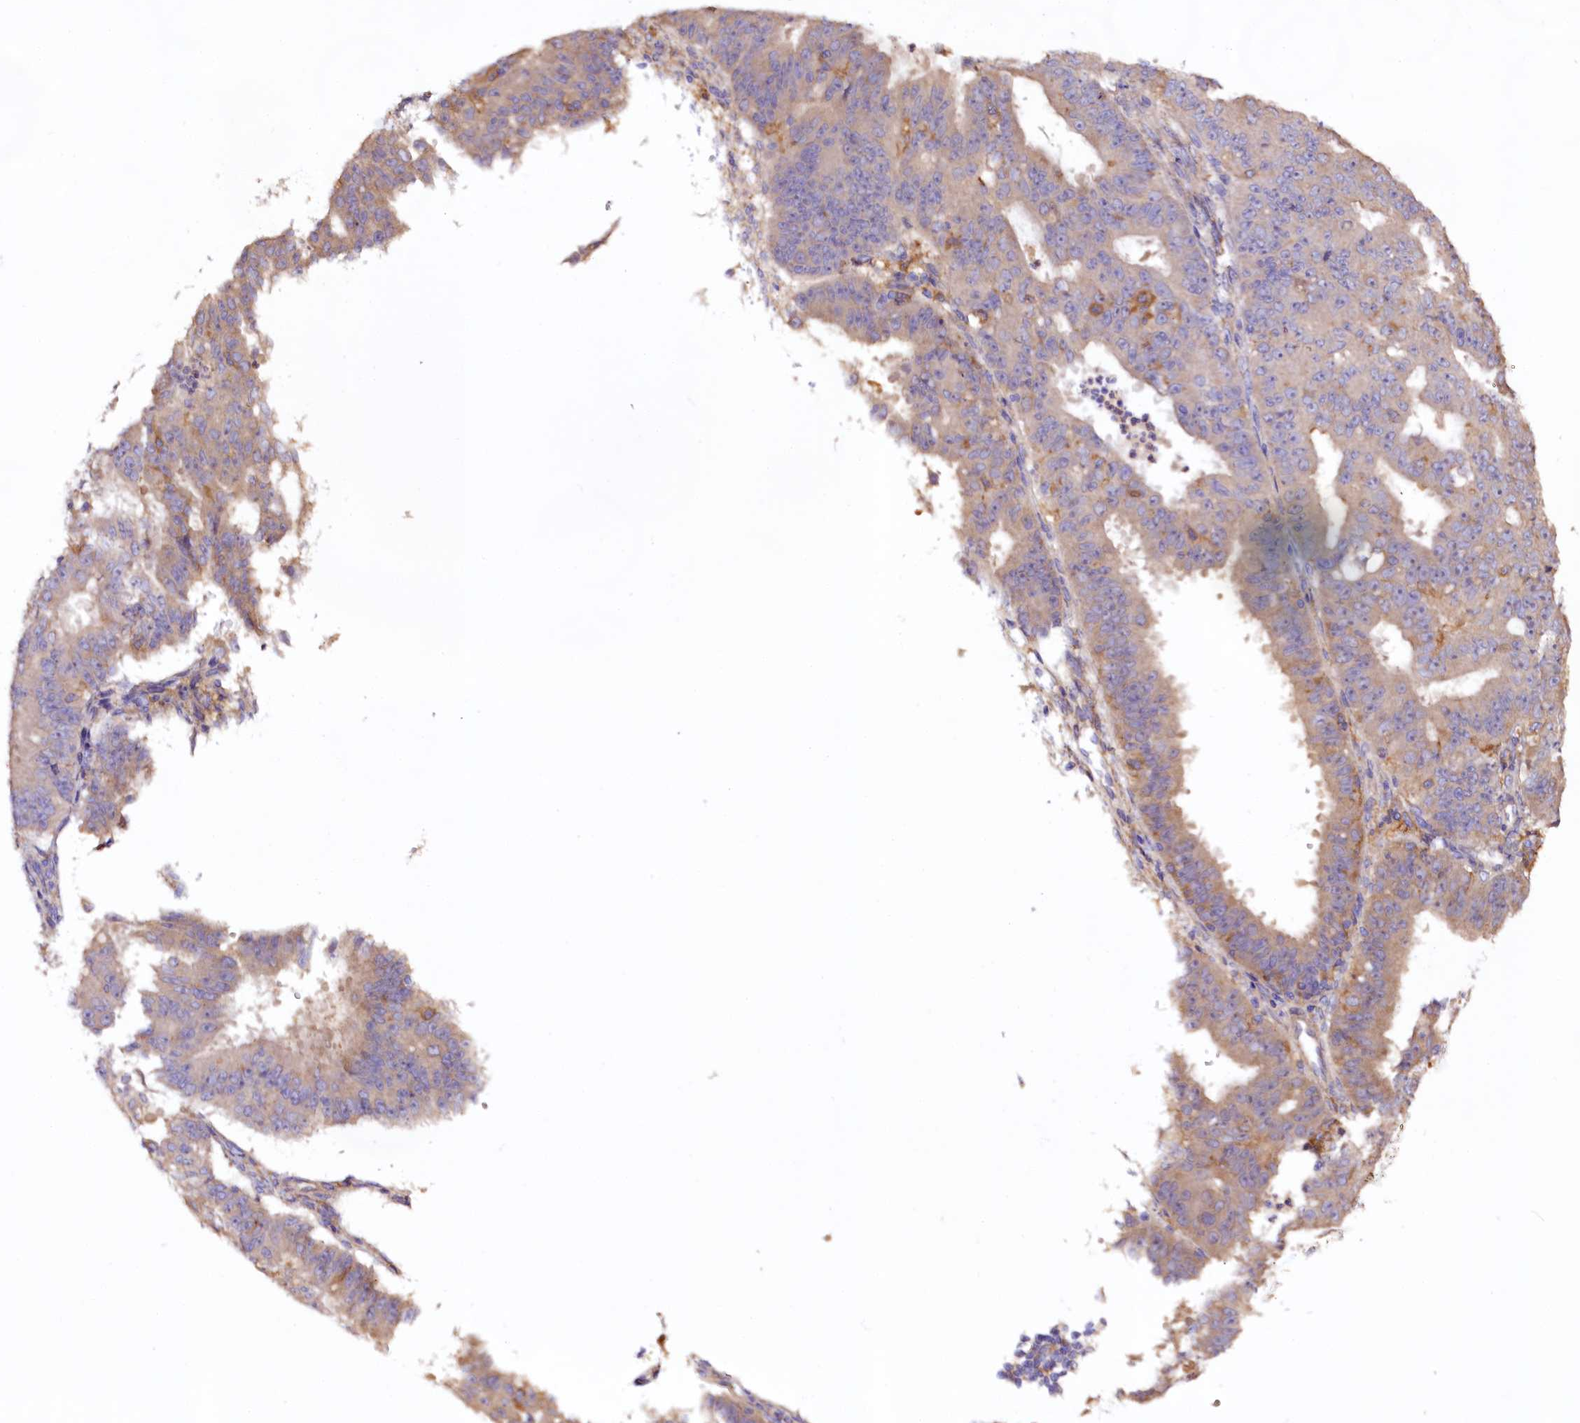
{"staining": {"intensity": "weak", "quantity": "<25%", "location": "cytoplasmic/membranous"}, "tissue": "ovarian cancer", "cell_type": "Tumor cells", "image_type": "cancer", "snomed": [{"axis": "morphology", "description": "Carcinoma, endometroid"}, {"axis": "topography", "description": "Appendix"}, {"axis": "topography", "description": "Ovary"}], "caption": "The photomicrograph exhibits no staining of tumor cells in endometroid carcinoma (ovarian). (DAB immunohistochemistry (IHC), high magnification).", "gene": "DMXL2", "patient": {"sex": "female", "age": 42}}